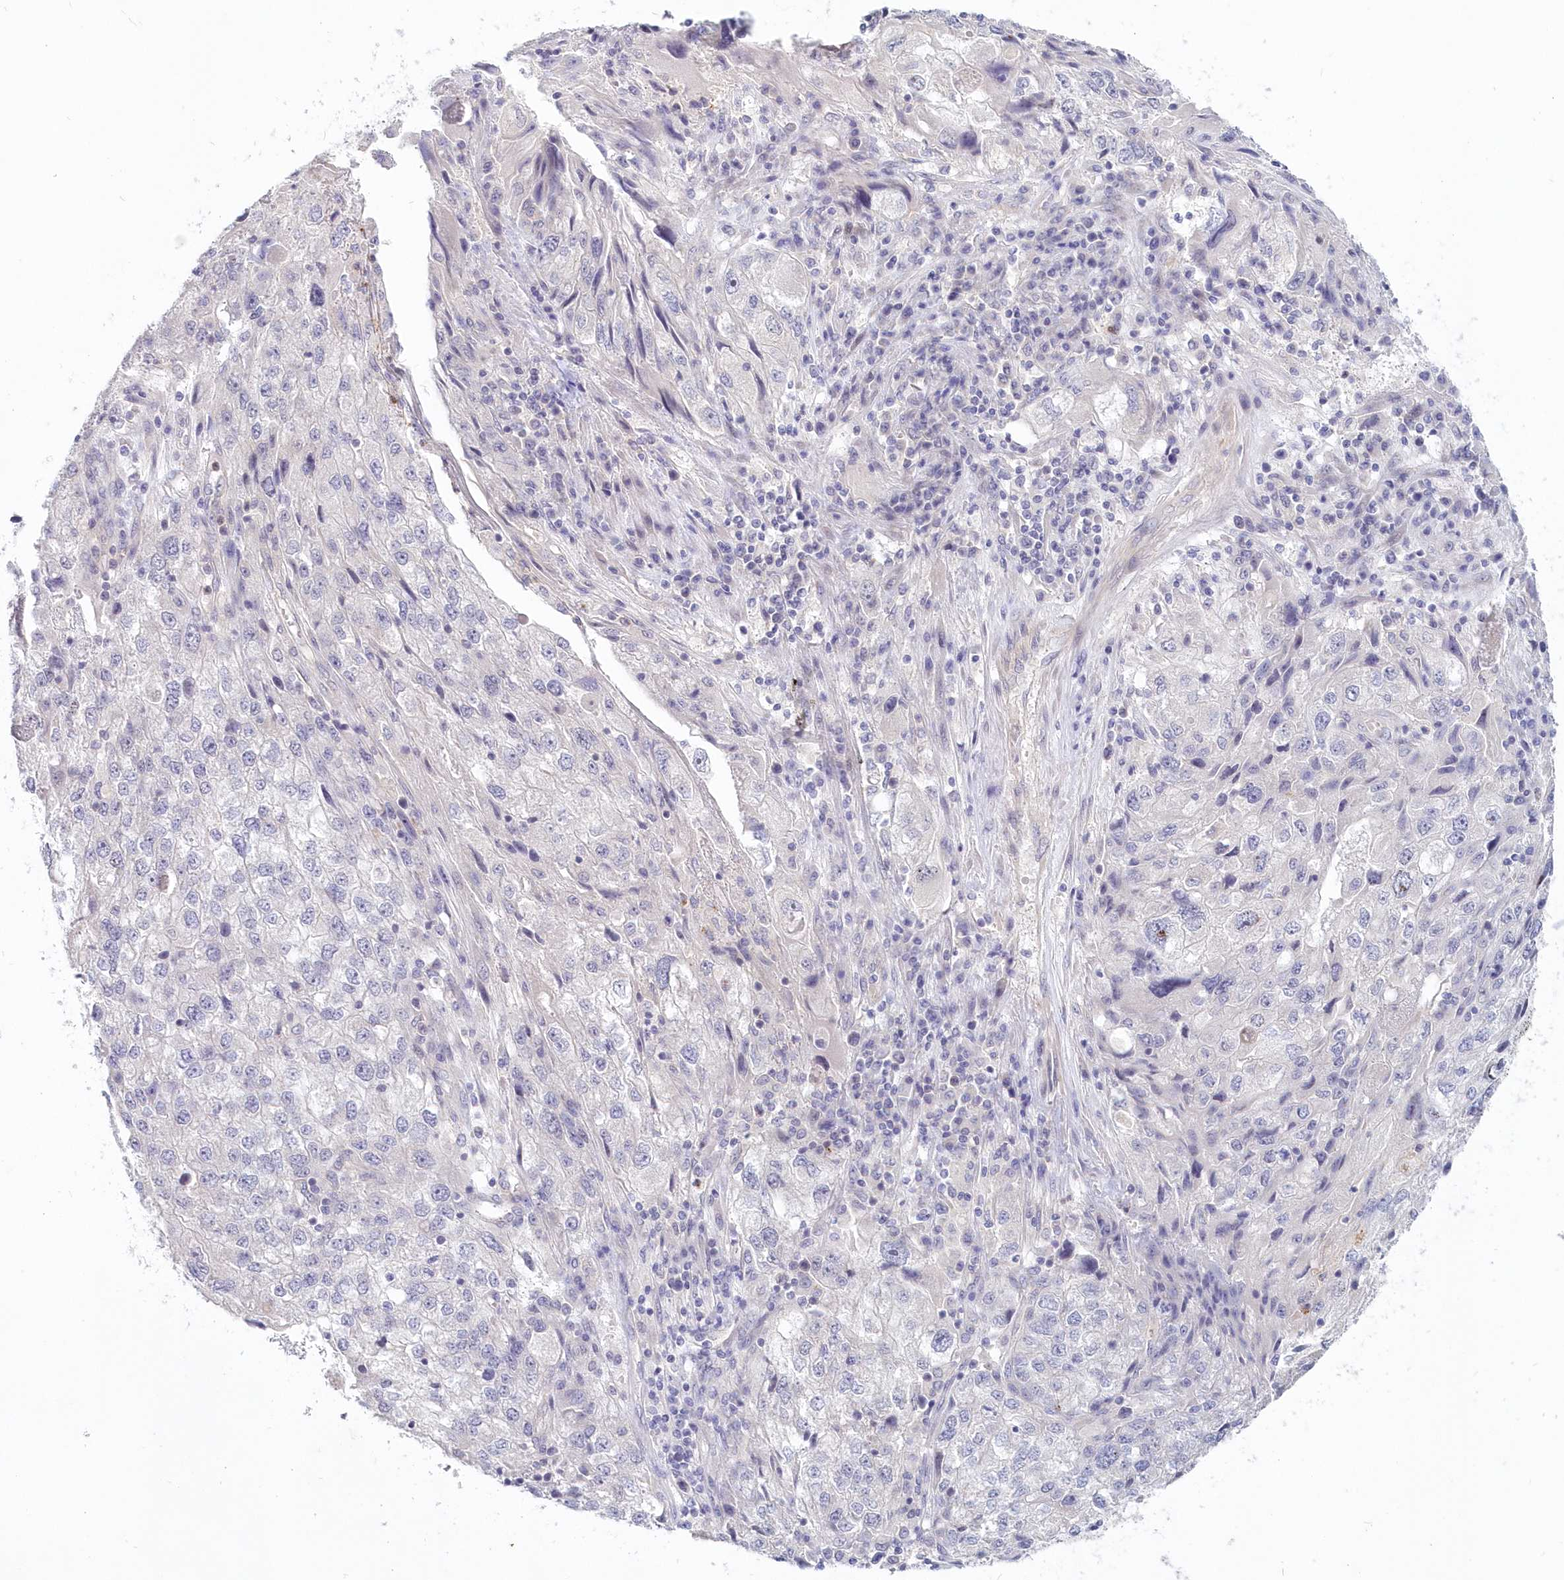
{"staining": {"intensity": "negative", "quantity": "none", "location": "none"}, "tissue": "endometrial cancer", "cell_type": "Tumor cells", "image_type": "cancer", "snomed": [{"axis": "morphology", "description": "Adenocarcinoma, NOS"}, {"axis": "topography", "description": "Endometrium"}], "caption": "A high-resolution image shows immunohistochemistry (IHC) staining of endometrial cancer (adenocarcinoma), which demonstrates no significant staining in tumor cells. Nuclei are stained in blue.", "gene": "KATNA1", "patient": {"sex": "female", "age": 49}}